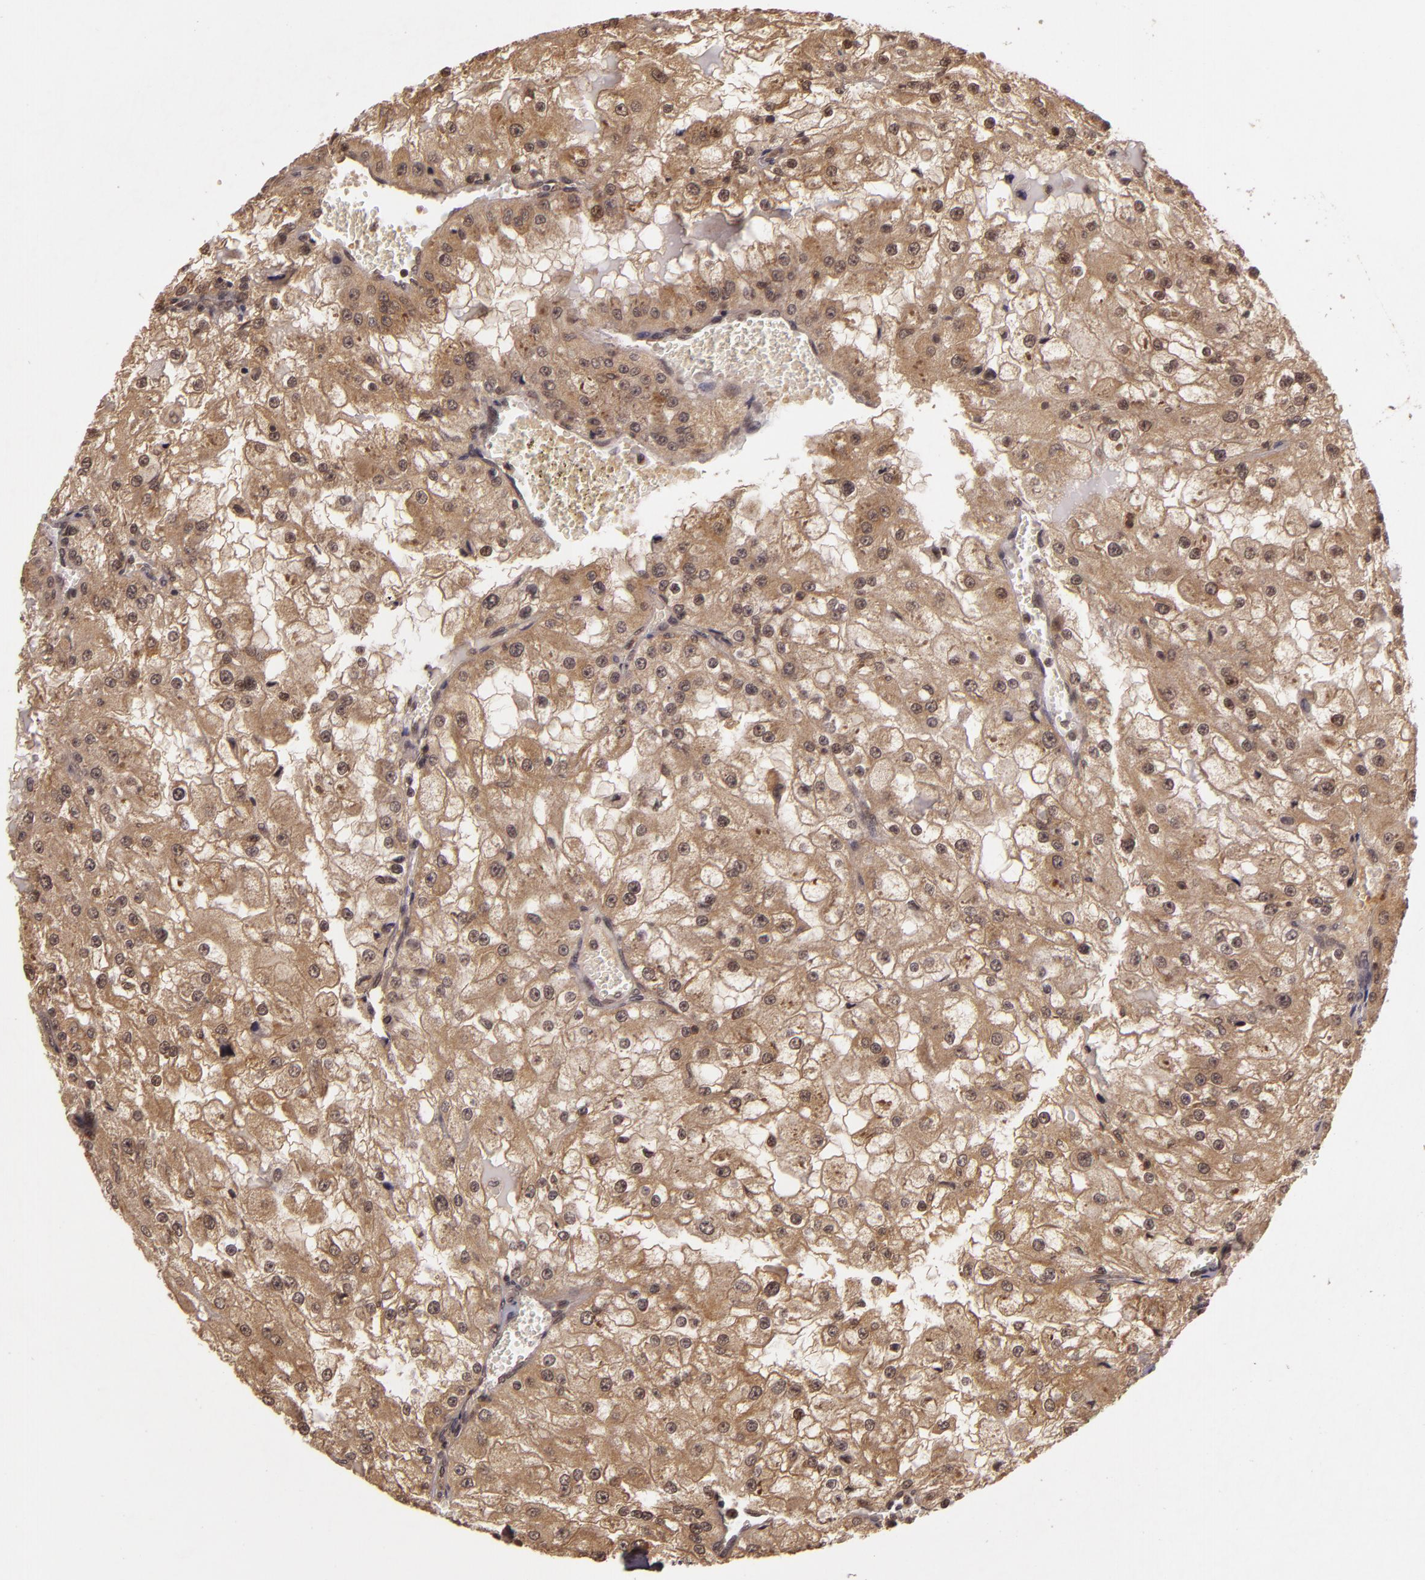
{"staining": {"intensity": "moderate", "quantity": ">75%", "location": "cytoplasmic/membranous,nuclear"}, "tissue": "renal cancer", "cell_type": "Tumor cells", "image_type": "cancer", "snomed": [{"axis": "morphology", "description": "Adenocarcinoma, NOS"}, {"axis": "topography", "description": "Kidney"}], "caption": "Protein staining by immunohistochemistry reveals moderate cytoplasmic/membranous and nuclear expression in approximately >75% of tumor cells in renal adenocarcinoma.", "gene": "TXNRD2", "patient": {"sex": "female", "age": 74}}